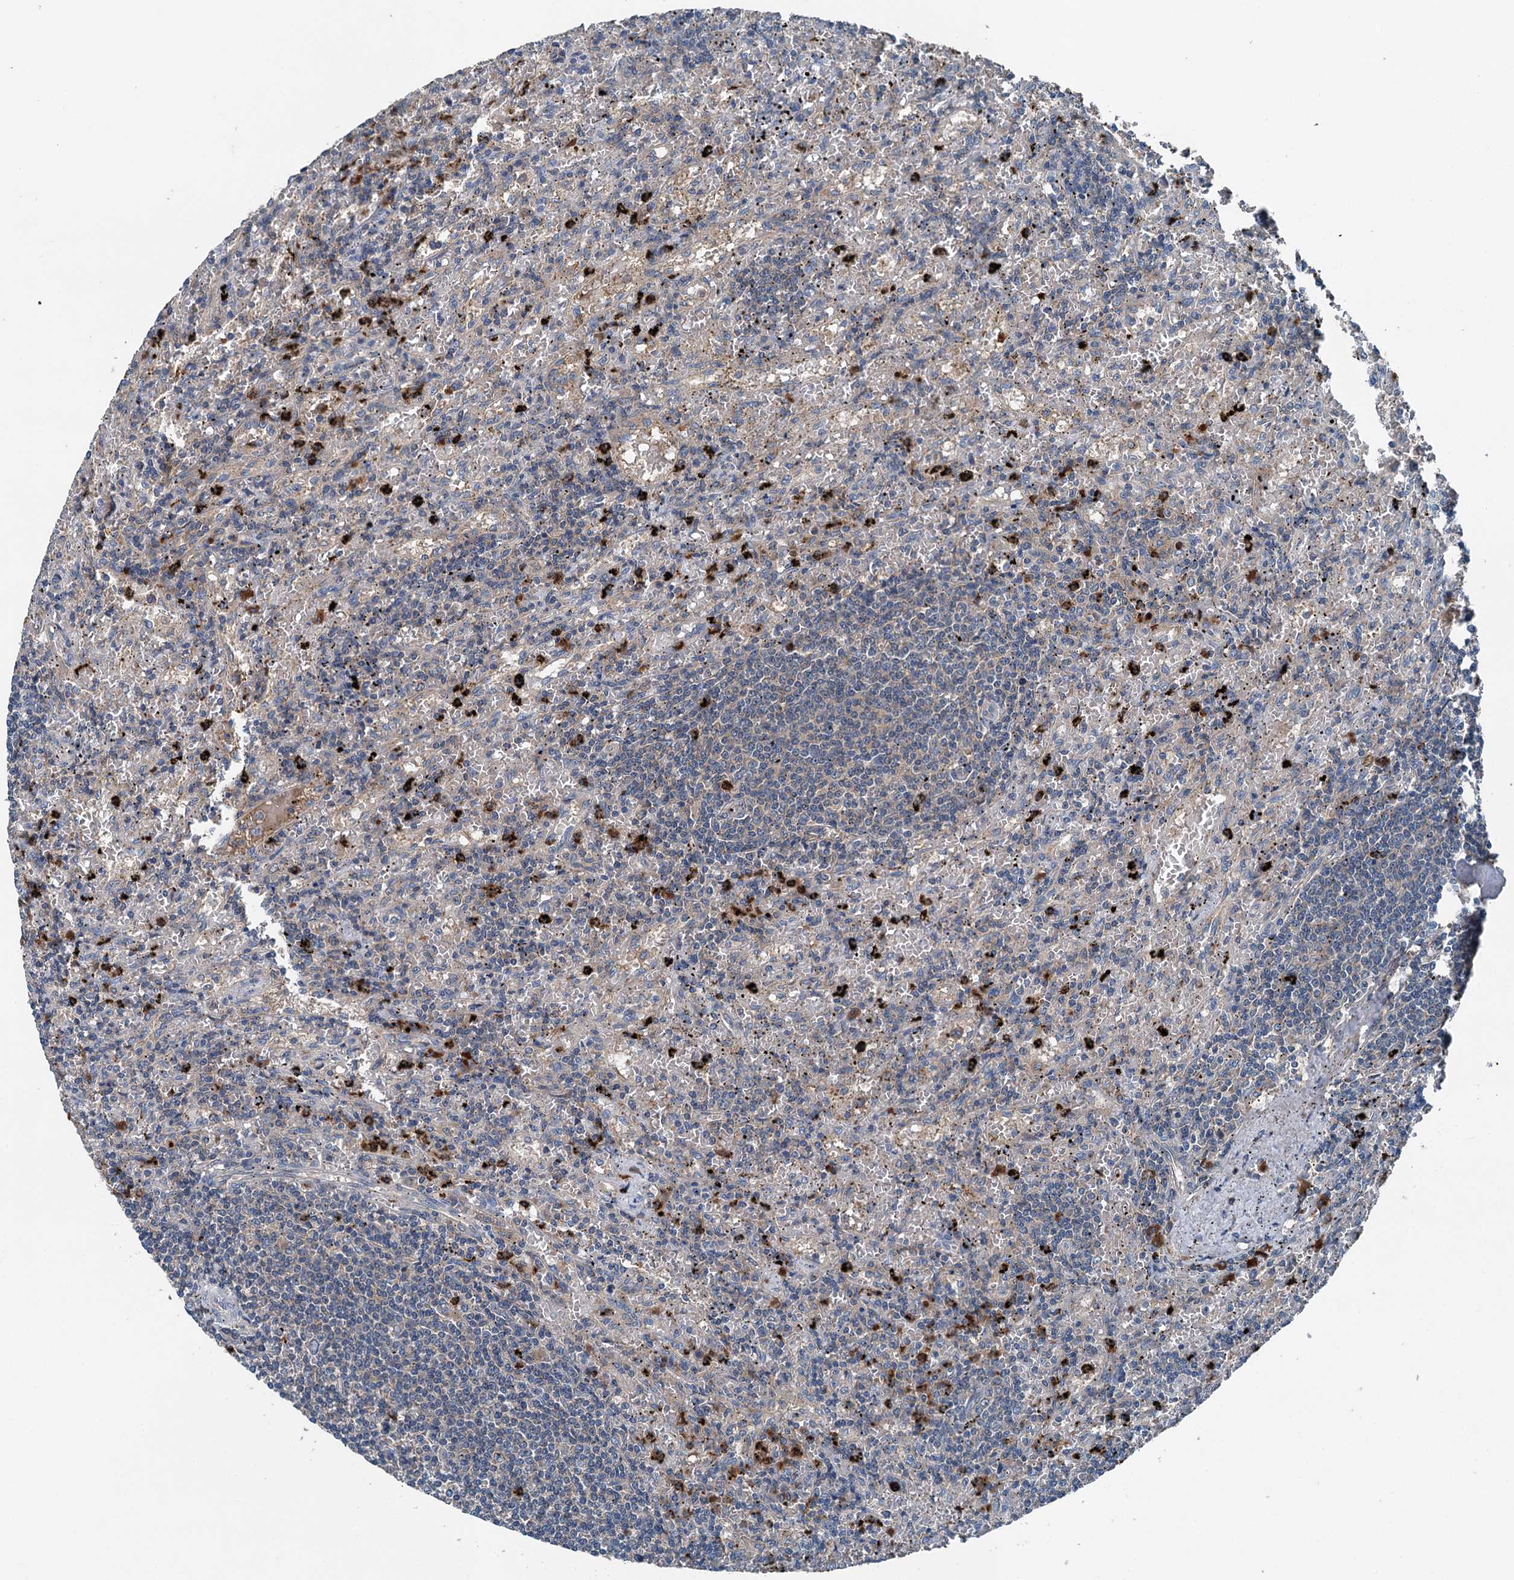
{"staining": {"intensity": "negative", "quantity": "none", "location": "none"}, "tissue": "lymphoma", "cell_type": "Tumor cells", "image_type": "cancer", "snomed": [{"axis": "morphology", "description": "Malignant lymphoma, non-Hodgkin's type, Low grade"}, {"axis": "topography", "description": "Spleen"}], "caption": "This is a image of immunohistochemistry (IHC) staining of low-grade malignant lymphoma, non-Hodgkin's type, which shows no positivity in tumor cells.", "gene": "PDSS1", "patient": {"sex": "male", "age": 76}}